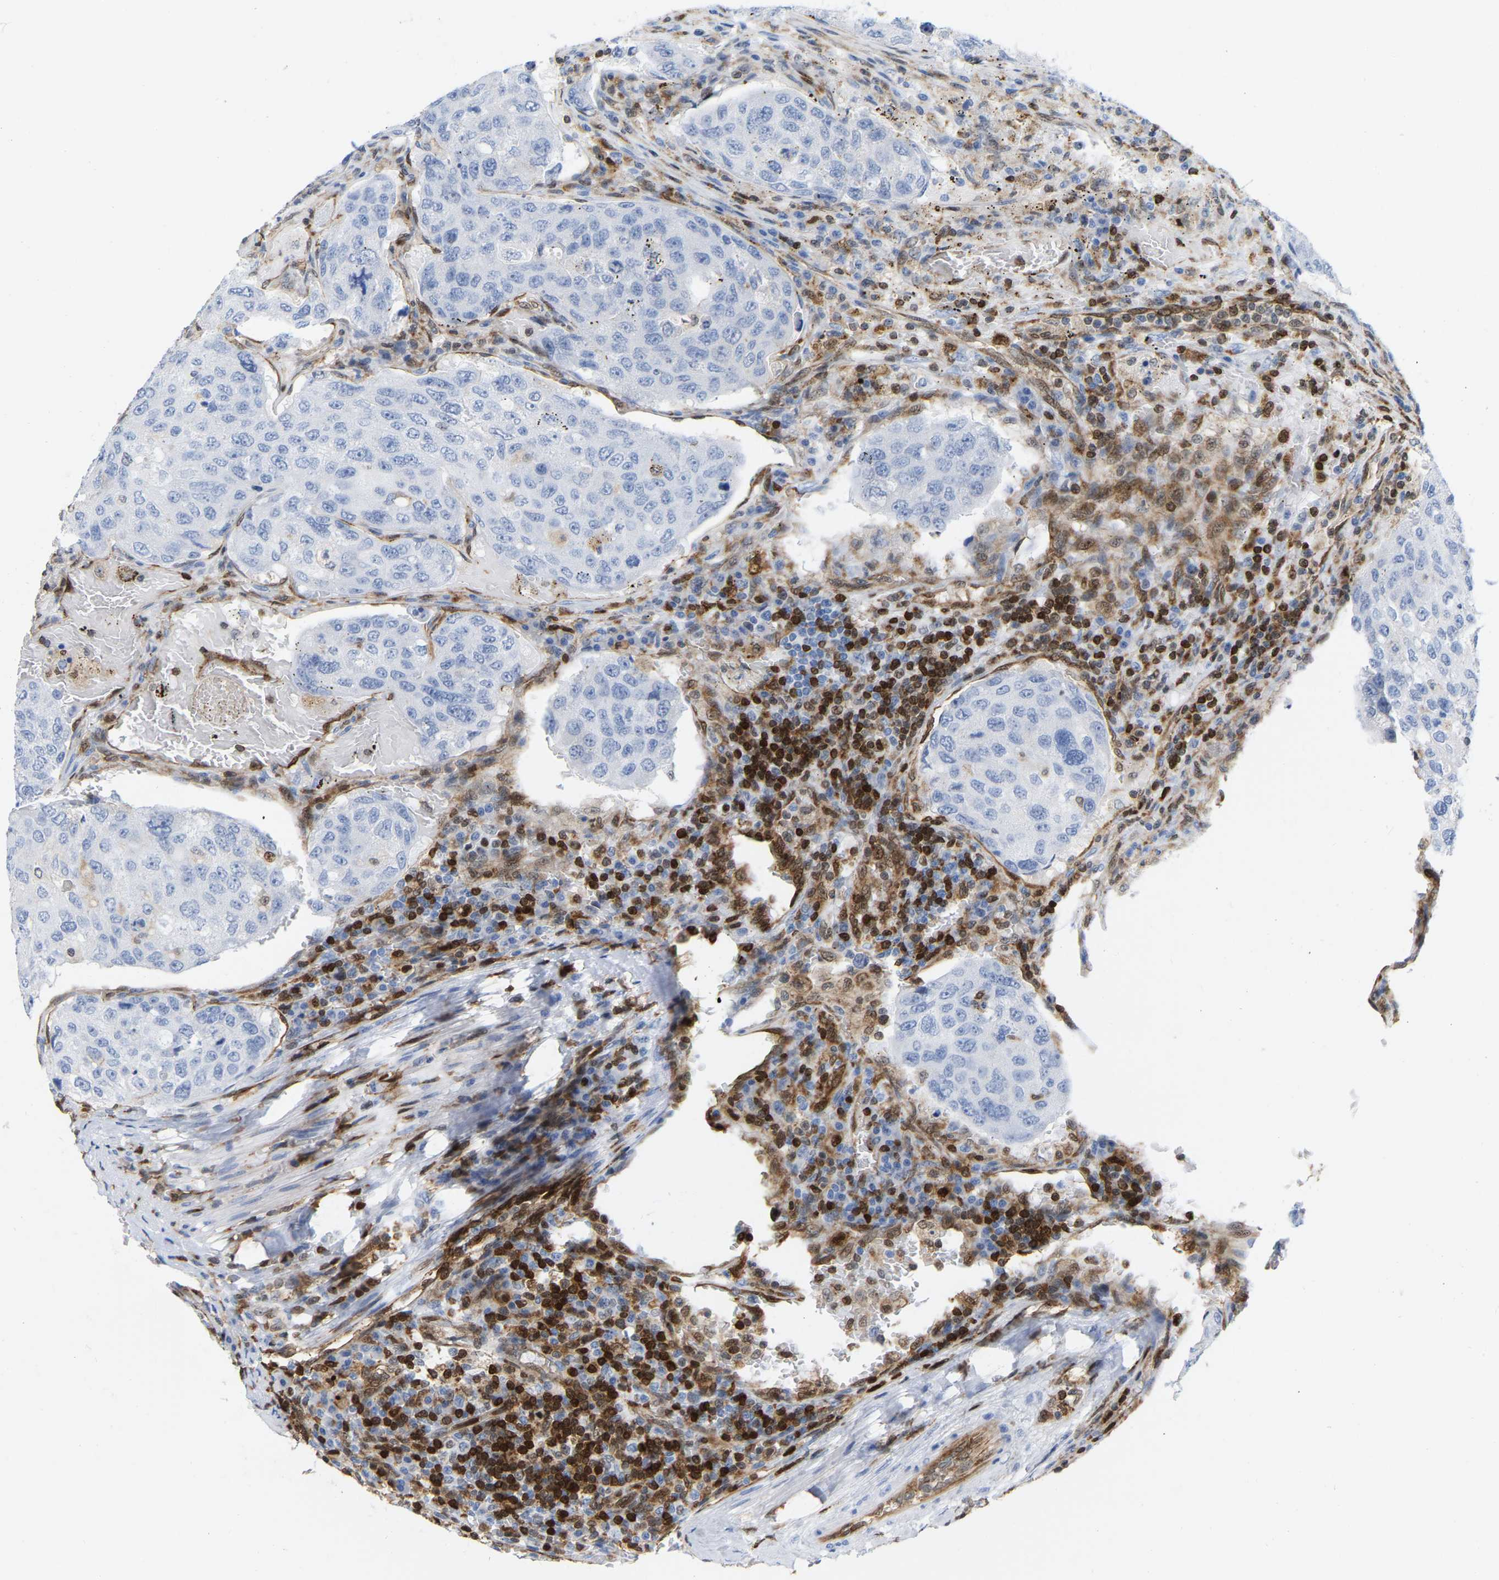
{"staining": {"intensity": "negative", "quantity": "none", "location": "none"}, "tissue": "urothelial cancer", "cell_type": "Tumor cells", "image_type": "cancer", "snomed": [{"axis": "morphology", "description": "Urothelial carcinoma, High grade"}, {"axis": "topography", "description": "Lymph node"}, {"axis": "topography", "description": "Urinary bladder"}], "caption": "IHC image of neoplastic tissue: high-grade urothelial carcinoma stained with DAB exhibits no significant protein staining in tumor cells.", "gene": "GIMAP4", "patient": {"sex": "male", "age": 51}}